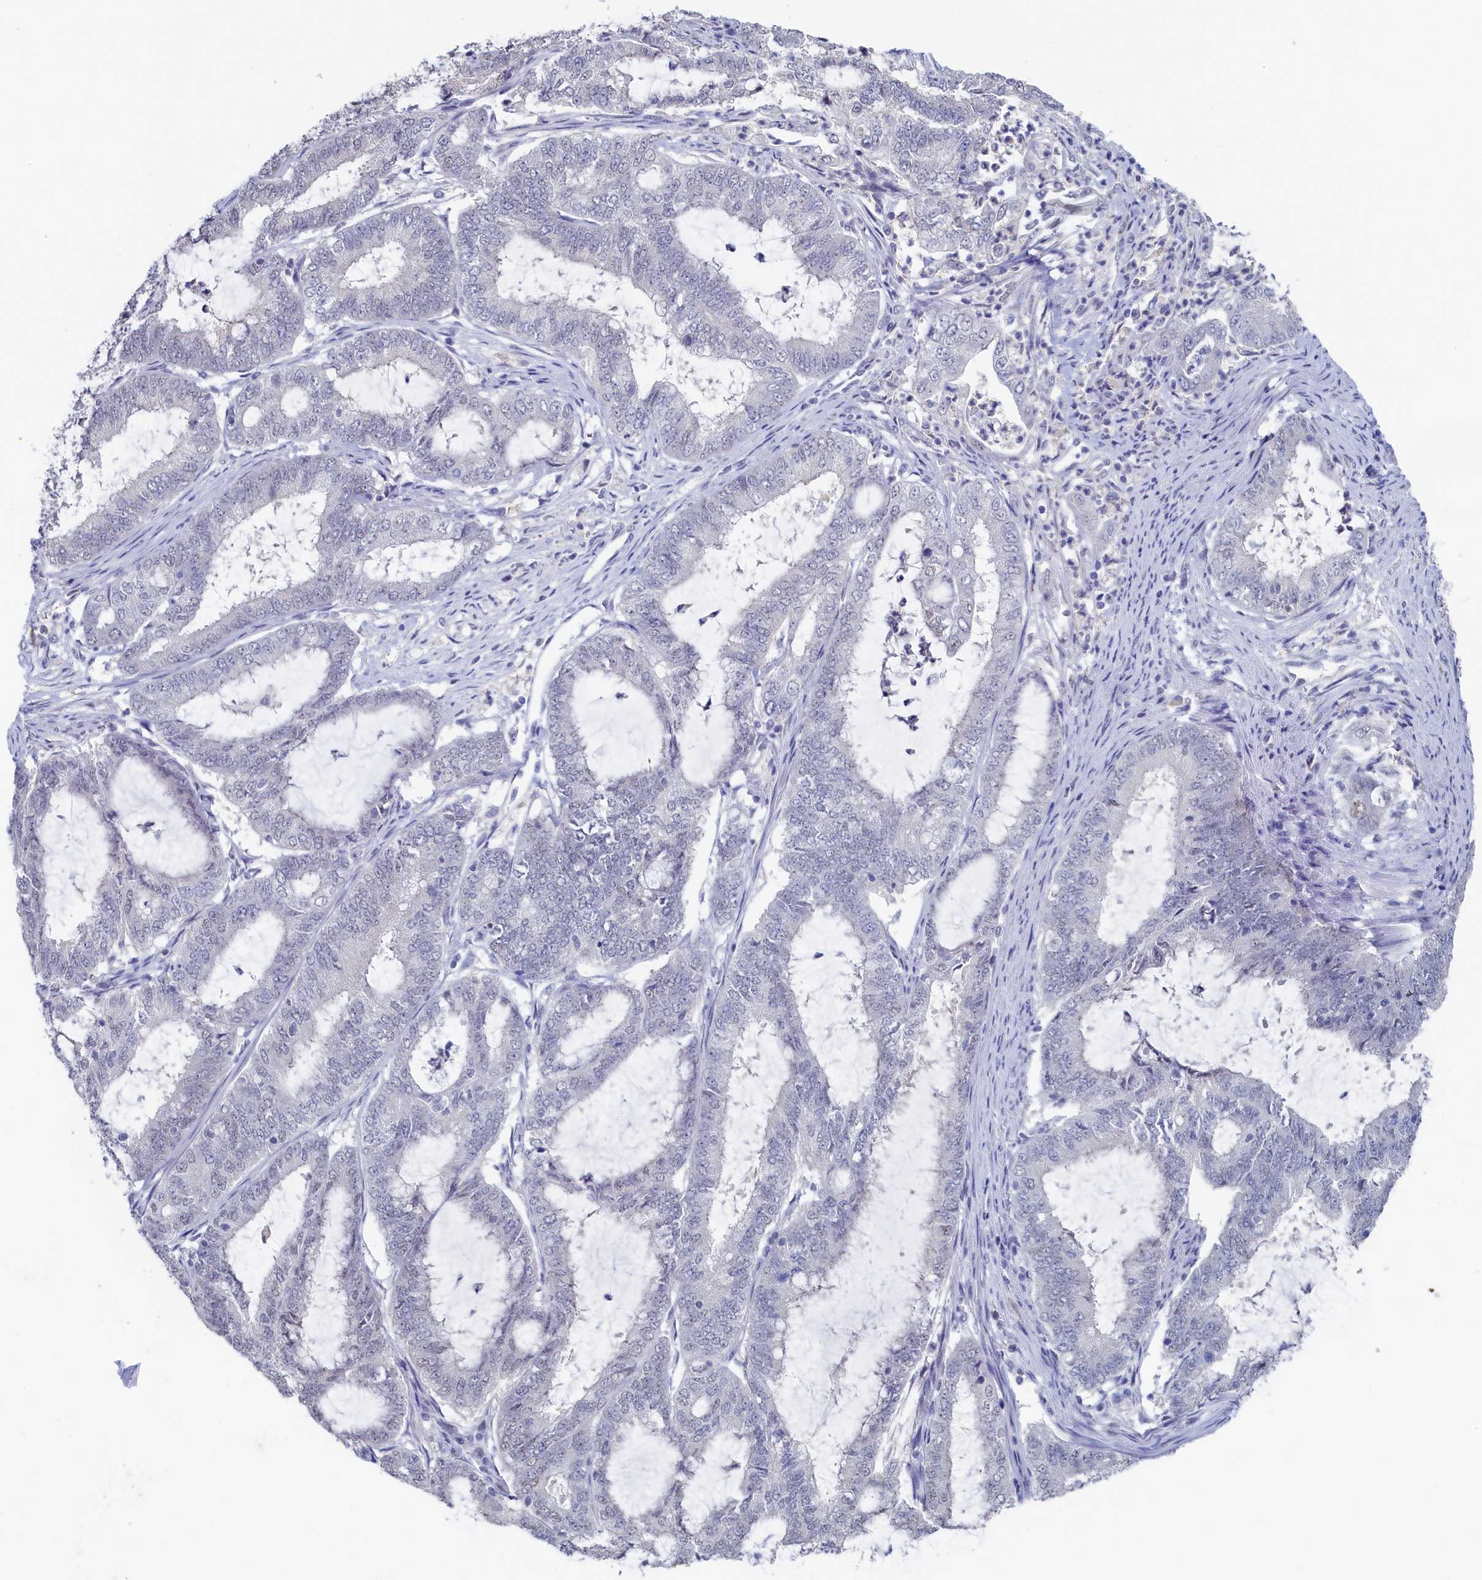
{"staining": {"intensity": "negative", "quantity": "none", "location": "none"}, "tissue": "endometrial cancer", "cell_type": "Tumor cells", "image_type": "cancer", "snomed": [{"axis": "morphology", "description": "Adenocarcinoma, NOS"}, {"axis": "topography", "description": "Endometrium"}], "caption": "A micrograph of endometrial adenocarcinoma stained for a protein shows no brown staining in tumor cells.", "gene": "MOSPD3", "patient": {"sex": "female", "age": 51}}